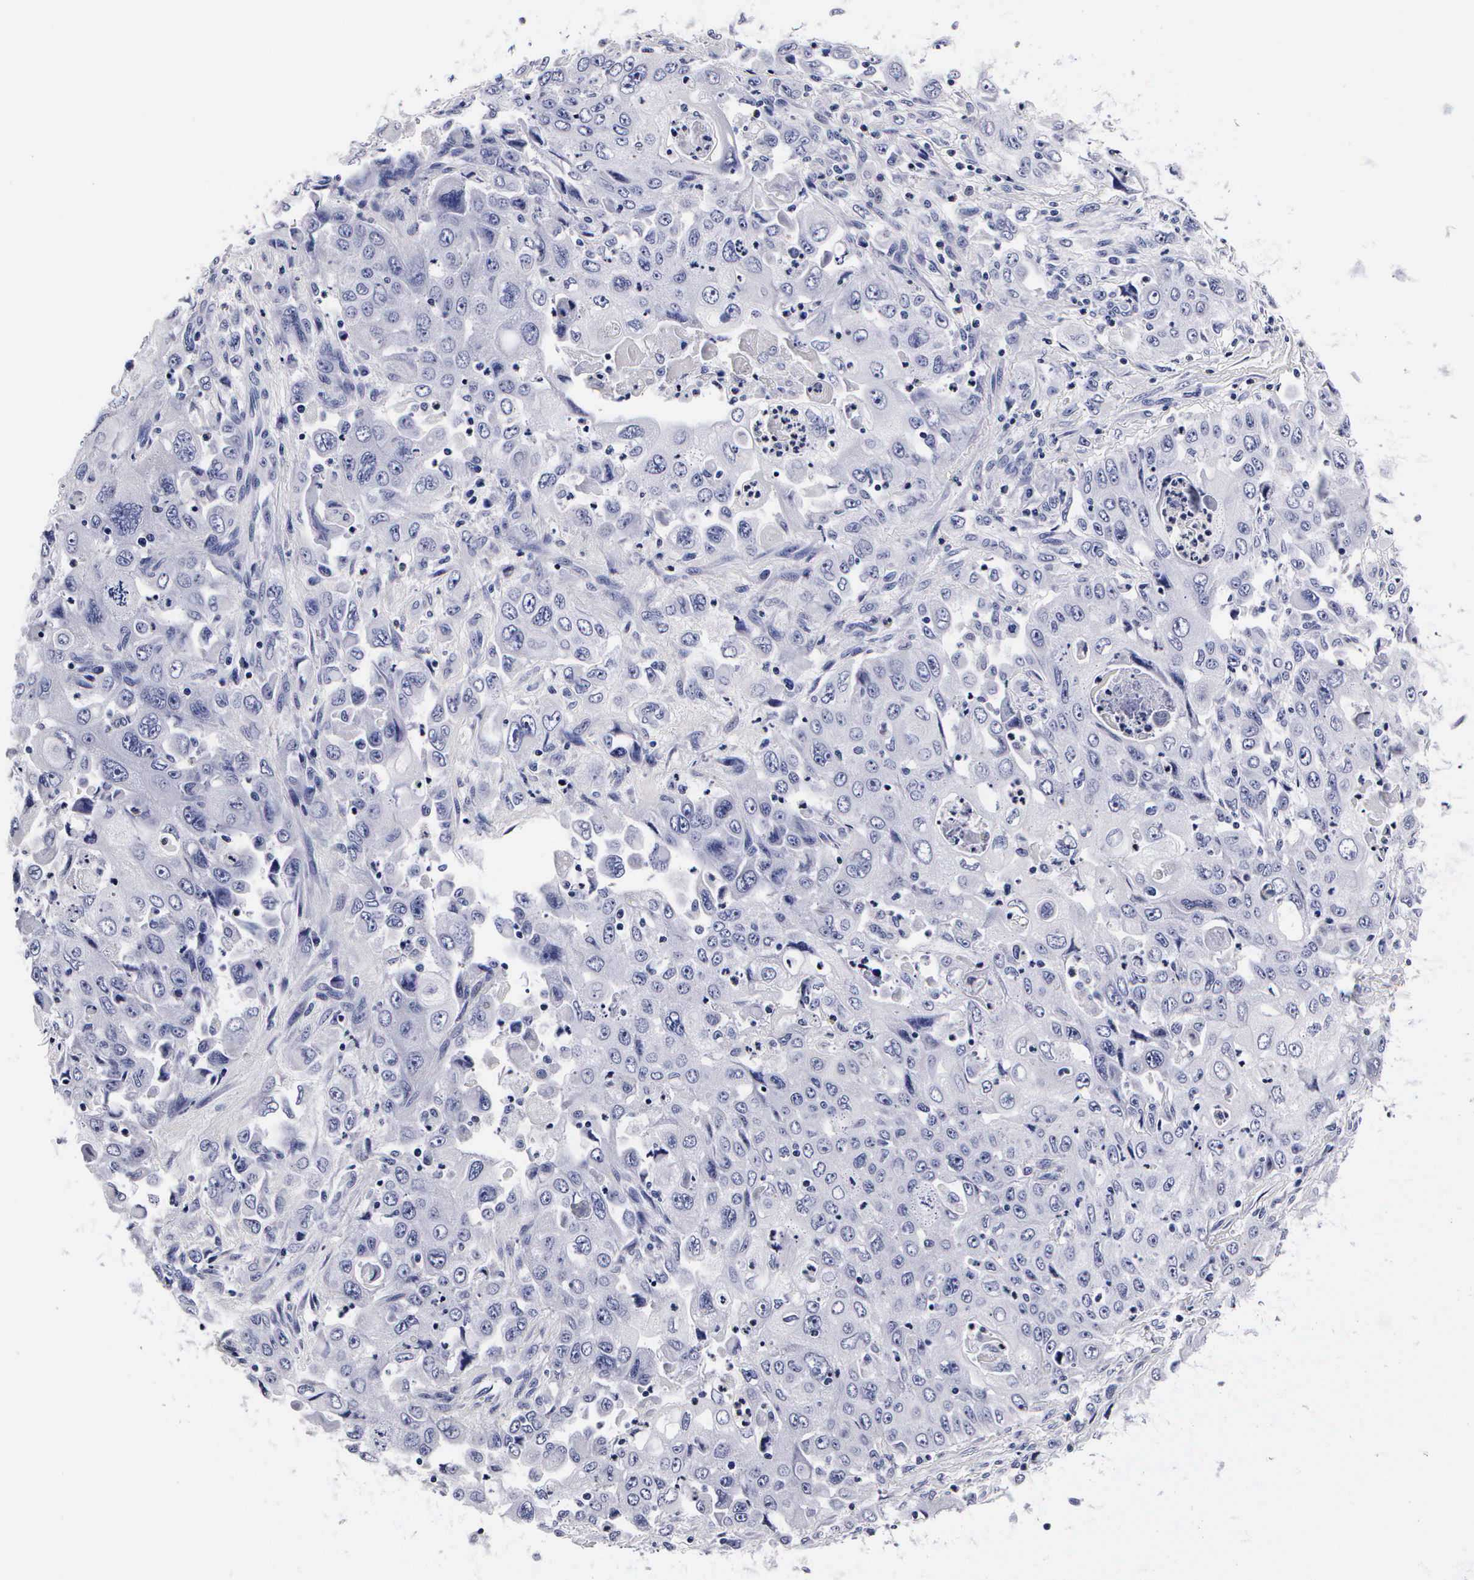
{"staining": {"intensity": "negative", "quantity": "none", "location": "none"}, "tissue": "pancreatic cancer", "cell_type": "Tumor cells", "image_type": "cancer", "snomed": [{"axis": "morphology", "description": "Adenocarcinoma, NOS"}, {"axis": "topography", "description": "Pancreas"}], "caption": "Pancreatic adenocarcinoma stained for a protein using immunohistochemistry (IHC) reveals no positivity tumor cells.", "gene": "RNASE6", "patient": {"sex": "male", "age": 70}}